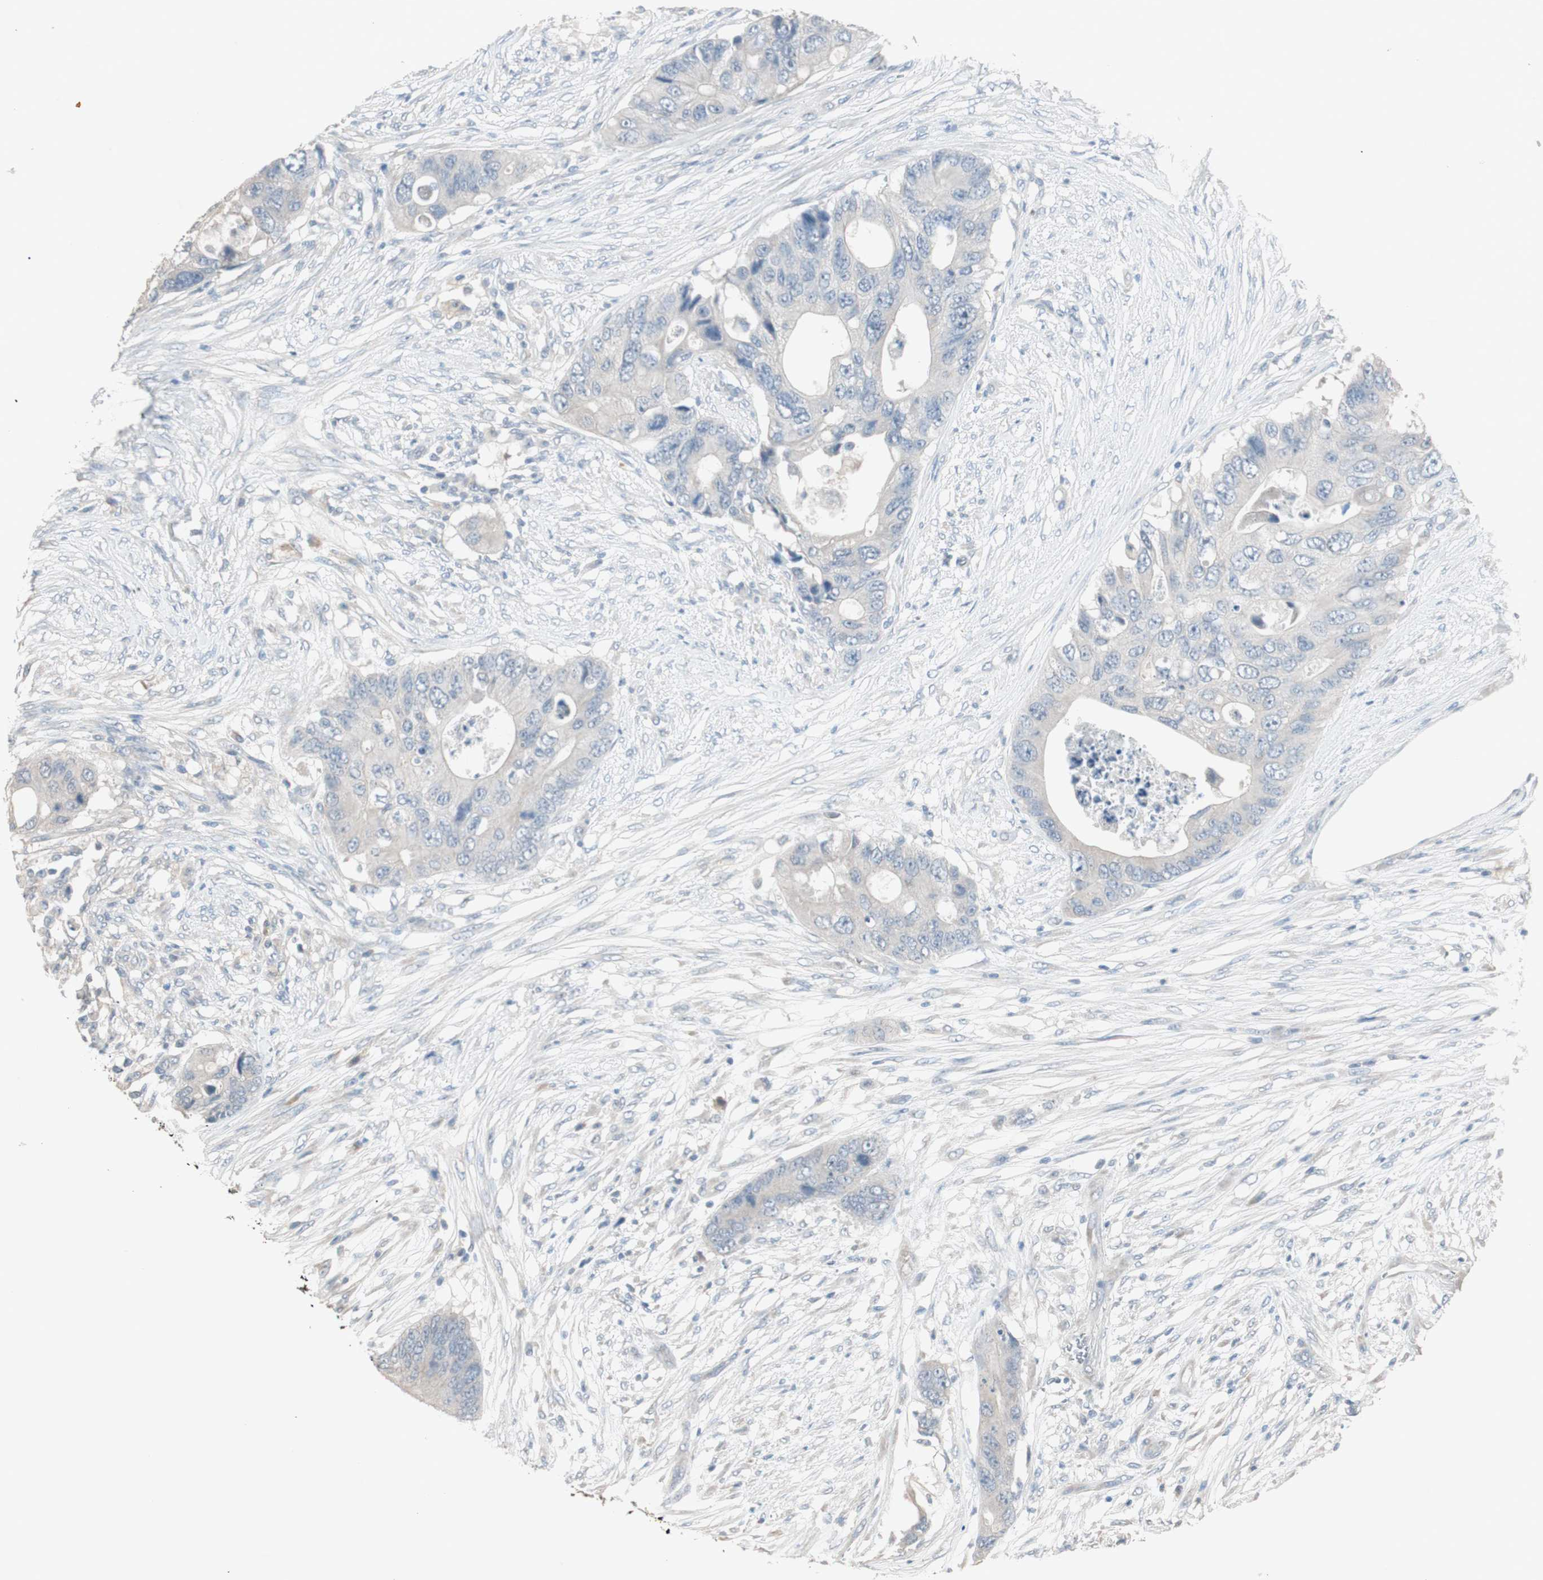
{"staining": {"intensity": "negative", "quantity": "none", "location": "none"}, "tissue": "colorectal cancer", "cell_type": "Tumor cells", "image_type": "cancer", "snomed": [{"axis": "morphology", "description": "Adenocarcinoma, NOS"}, {"axis": "topography", "description": "Colon"}], "caption": "Immunohistochemistry (IHC) image of neoplastic tissue: colorectal cancer (adenocarcinoma) stained with DAB reveals no significant protein positivity in tumor cells.", "gene": "KHK", "patient": {"sex": "male", "age": 71}}